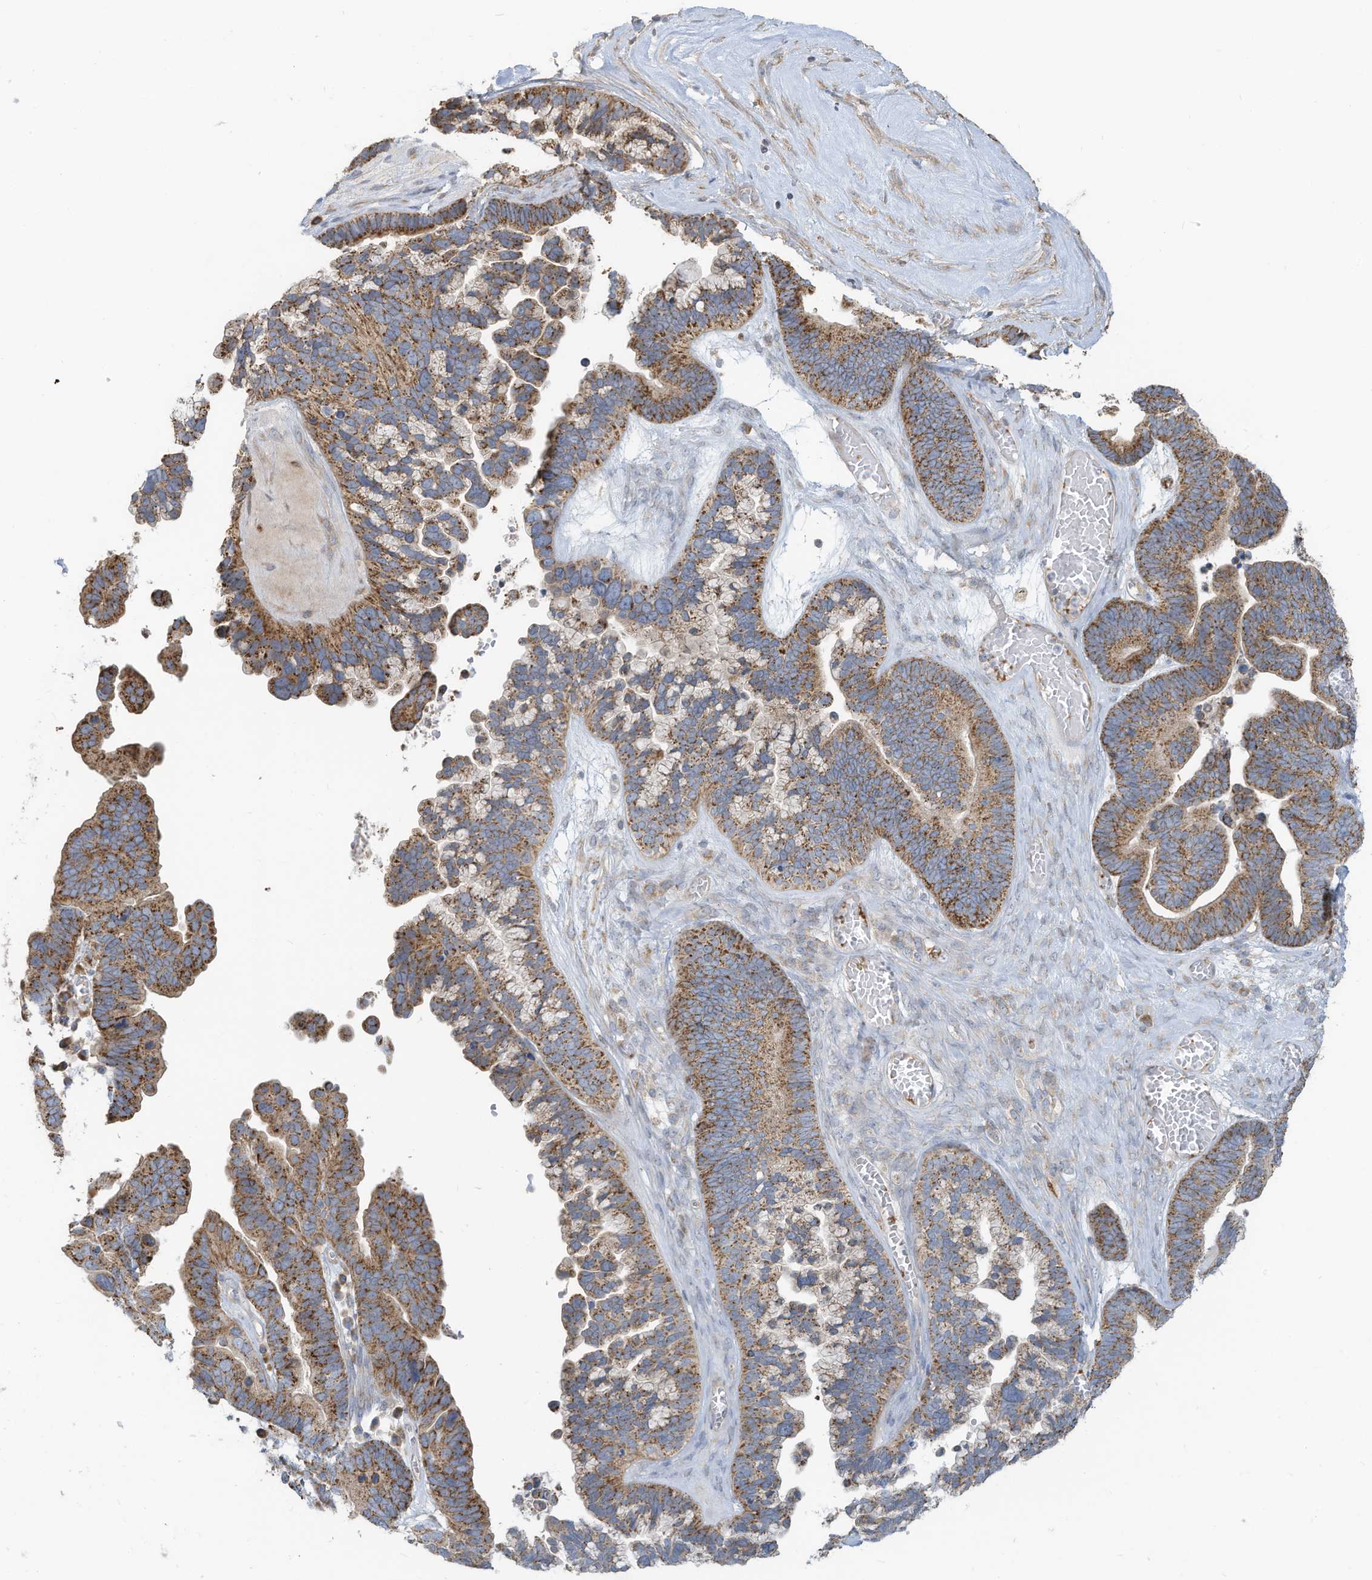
{"staining": {"intensity": "moderate", "quantity": ">75%", "location": "cytoplasmic/membranous"}, "tissue": "ovarian cancer", "cell_type": "Tumor cells", "image_type": "cancer", "snomed": [{"axis": "morphology", "description": "Cystadenocarcinoma, serous, NOS"}, {"axis": "topography", "description": "Ovary"}], "caption": "Brown immunohistochemical staining in human ovarian serous cystadenocarcinoma shows moderate cytoplasmic/membranous expression in about >75% of tumor cells.", "gene": "GTPBP2", "patient": {"sex": "female", "age": 56}}